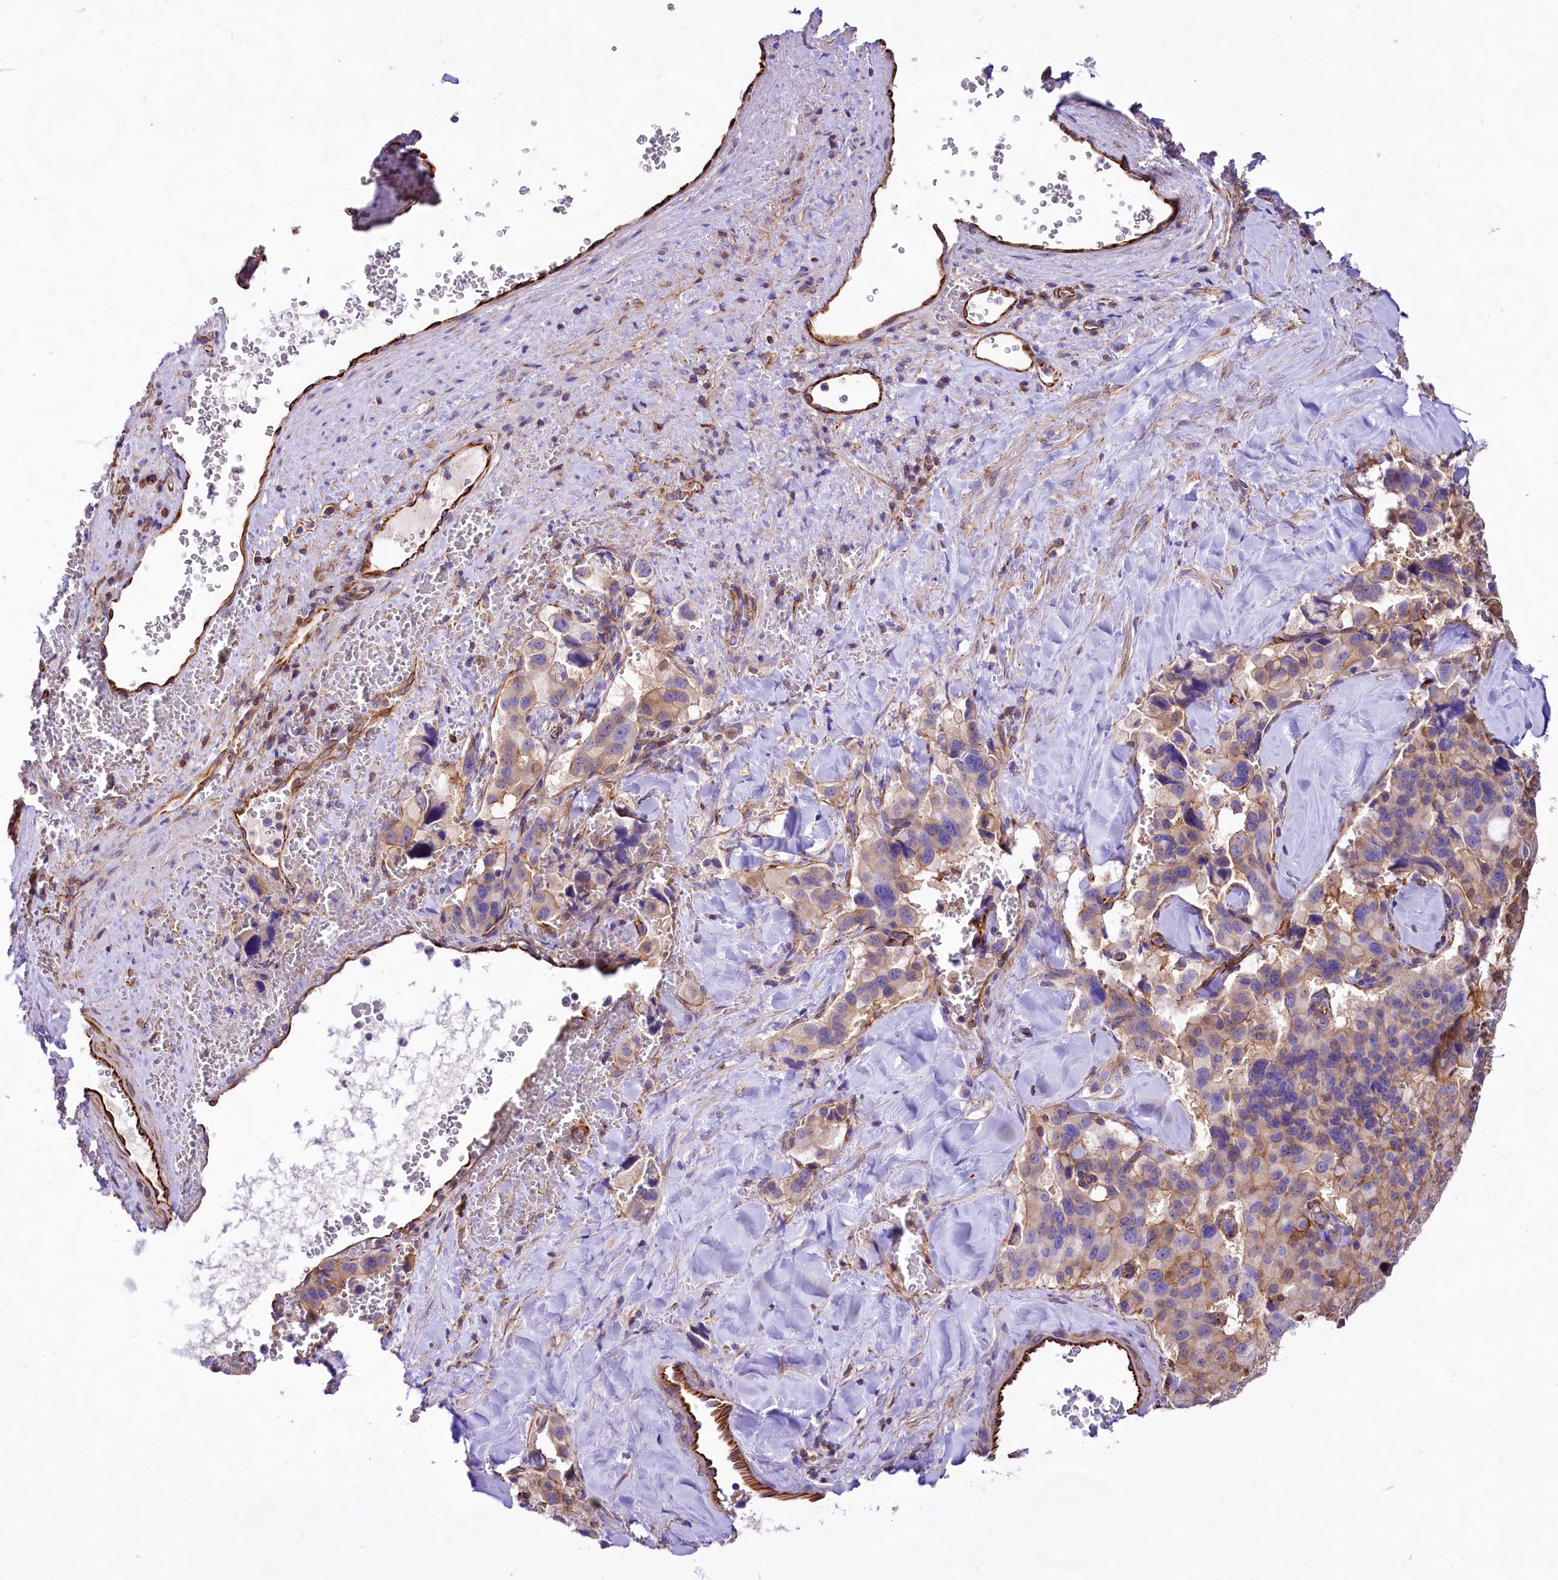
{"staining": {"intensity": "negative", "quantity": "none", "location": "none"}, "tissue": "pancreatic cancer", "cell_type": "Tumor cells", "image_type": "cancer", "snomed": [{"axis": "morphology", "description": "Adenocarcinoma, NOS"}, {"axis": "topography", "description": "Pancreas"}], "caption": "Protein analysis of pancreatic adenocarcinoma shows no significant expression in tumor cells.", "gene": "CD99", "patient": {"sex": "male", "age": 65}}